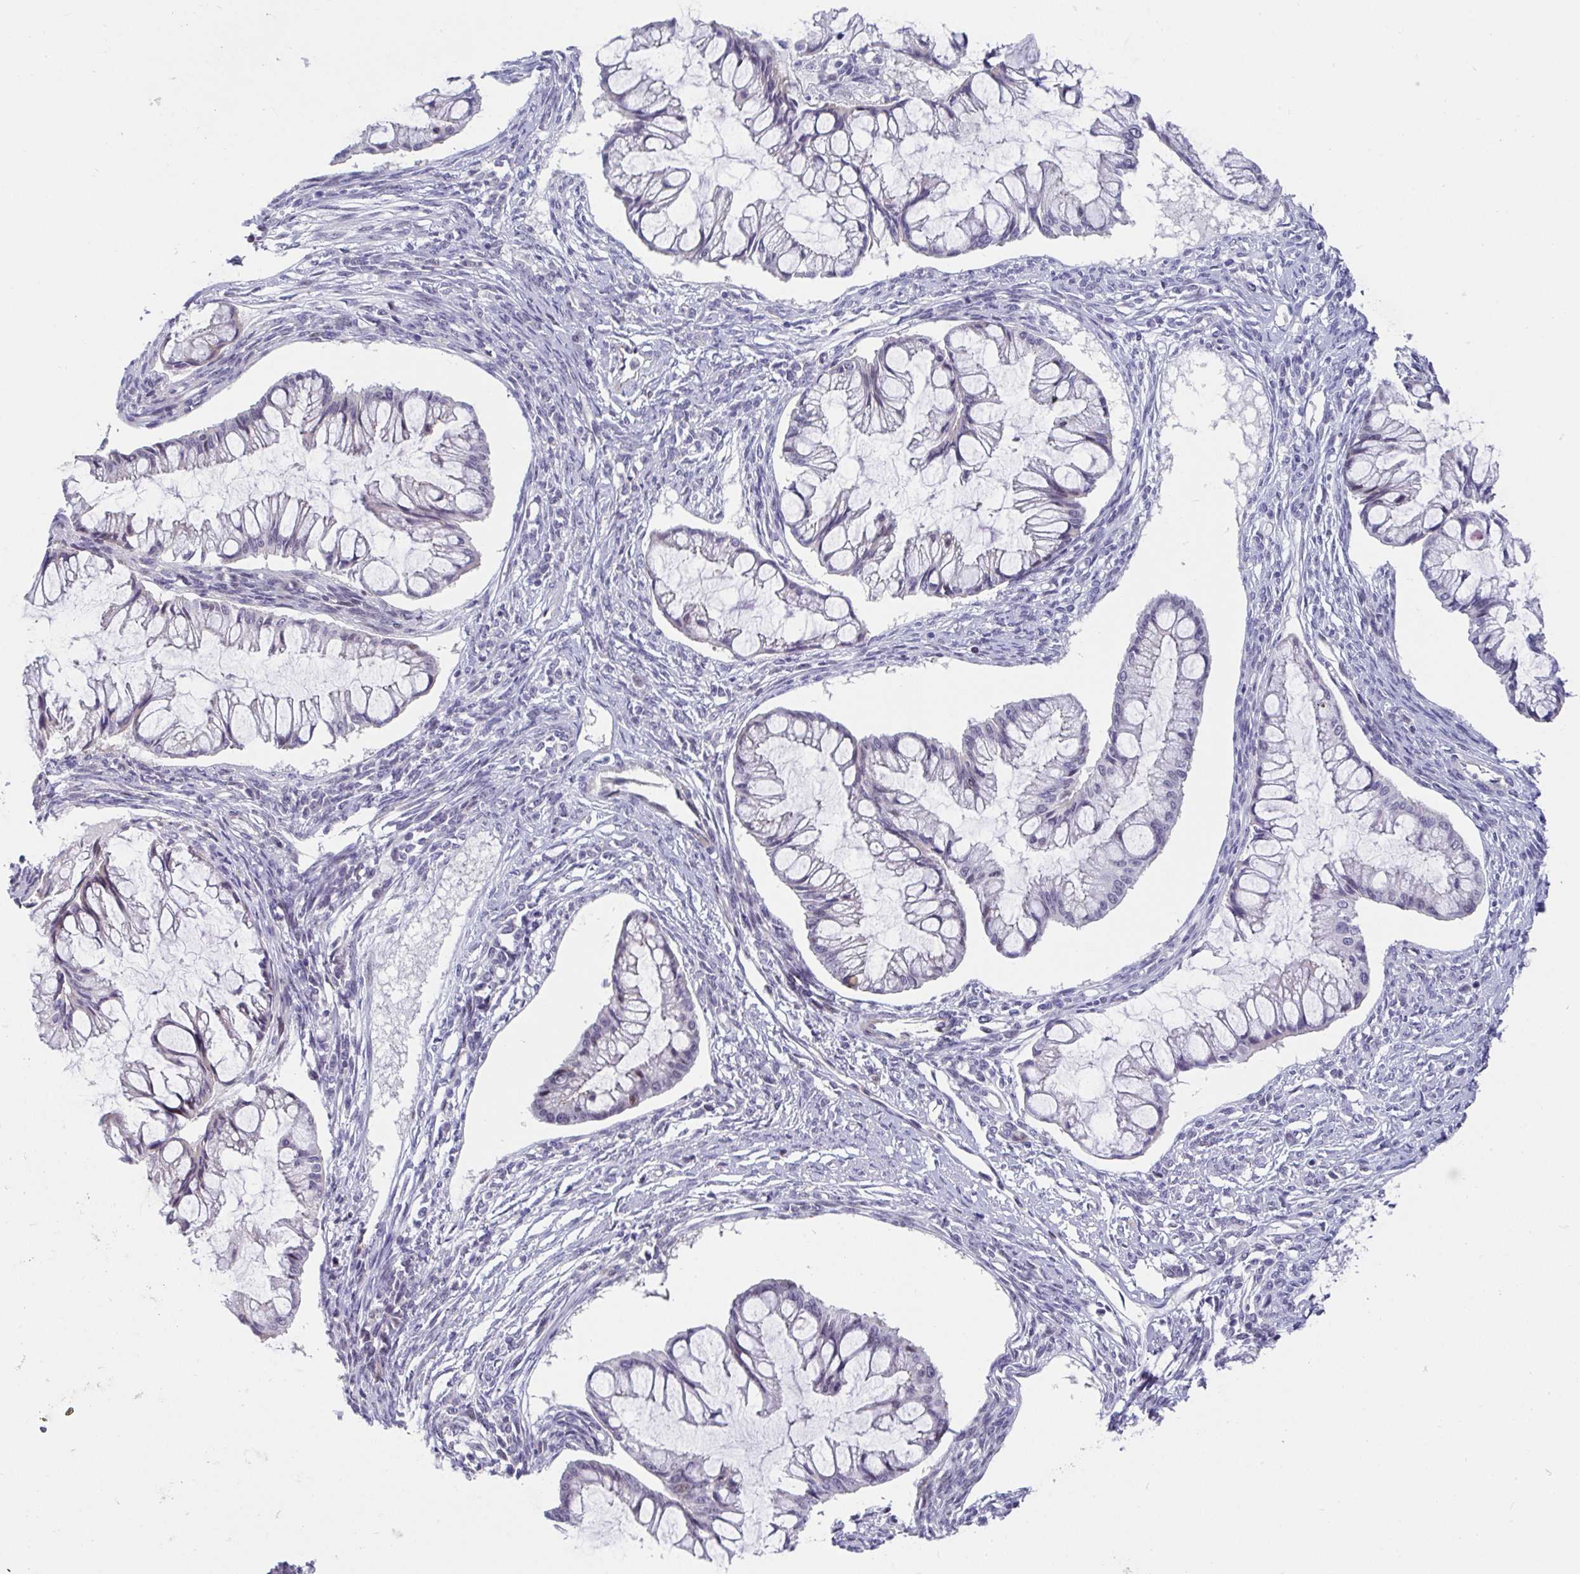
{"staining": {"intensity": "moderate", "quantity": "<25%", "location": "nuclear"}, "tissue": "ovarian cancer", "cell_type": "Tumor cells", "image_type": "cancer", "snomed": [{"axis": "morphology", "description": "Cystadenocarcinoma, mucinous, NOS"}, {"axis": "topography", "description": "Ovary"}], "caption": "Brown immunohistochemical staining in human mucinous cystadenocarcinoma (ovarian) exhibits moderate nuclear expression in about <25% of tumor cells.", "gene": "WDR72", "patient": {"sex": "female", "age": 73}}